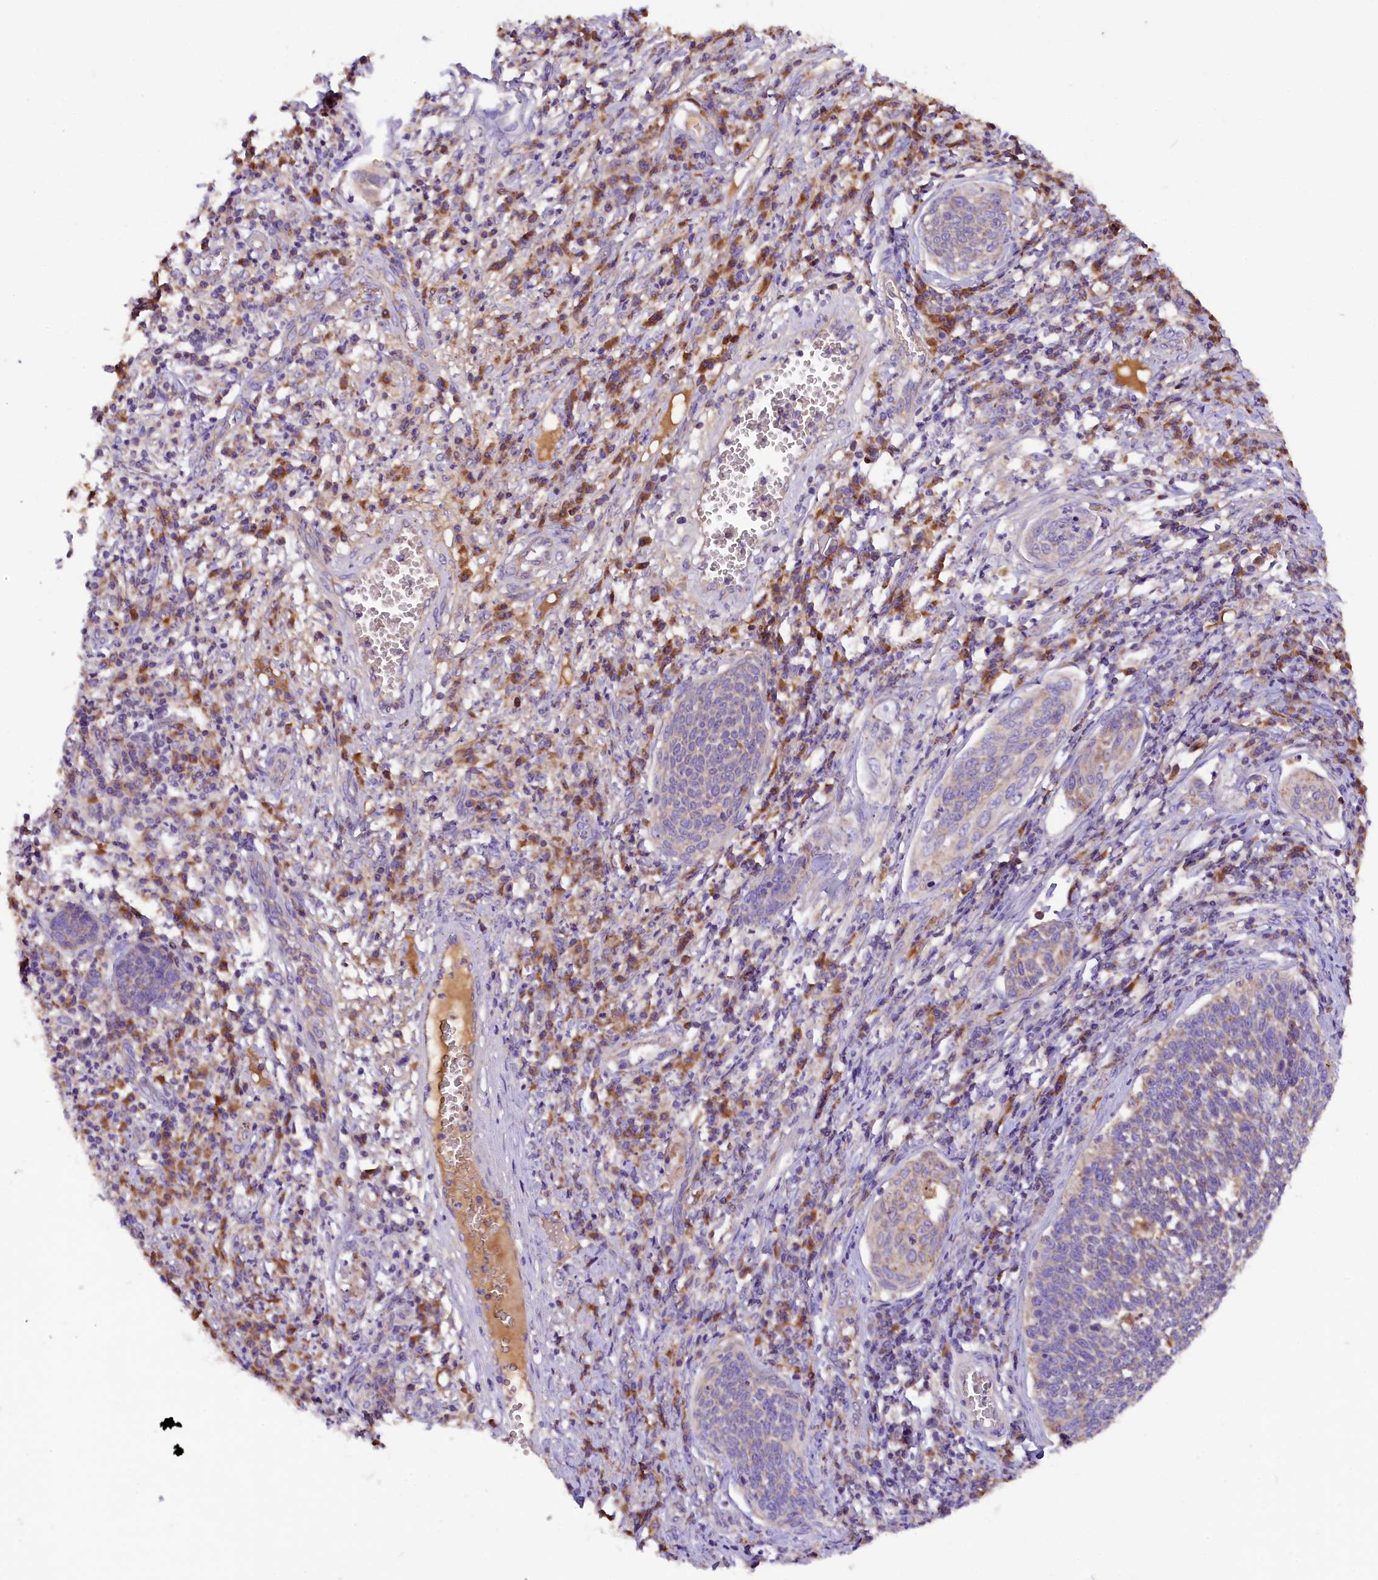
{"staining": {"intensity": "weak", "quantity": "<25%", "location": "cytoplasmic/membranous"}, "tissue": "cervical cancer", "cell_type": "Tumor cells", "image_type": "cancer", "snomed": [{"axis": "morphology", "description": "Squamous cell carcinoma, NOS"}, {"axis": "topography", "description": "Cervix"}], "caption": "DAB (3,3'-diaminobenzidine) immunohistochemical staining of human cervical cancer exhibits no significant staining in tumor cells.", "gene": "SIX5", "patient": {"sex": "female", "age": 34}}